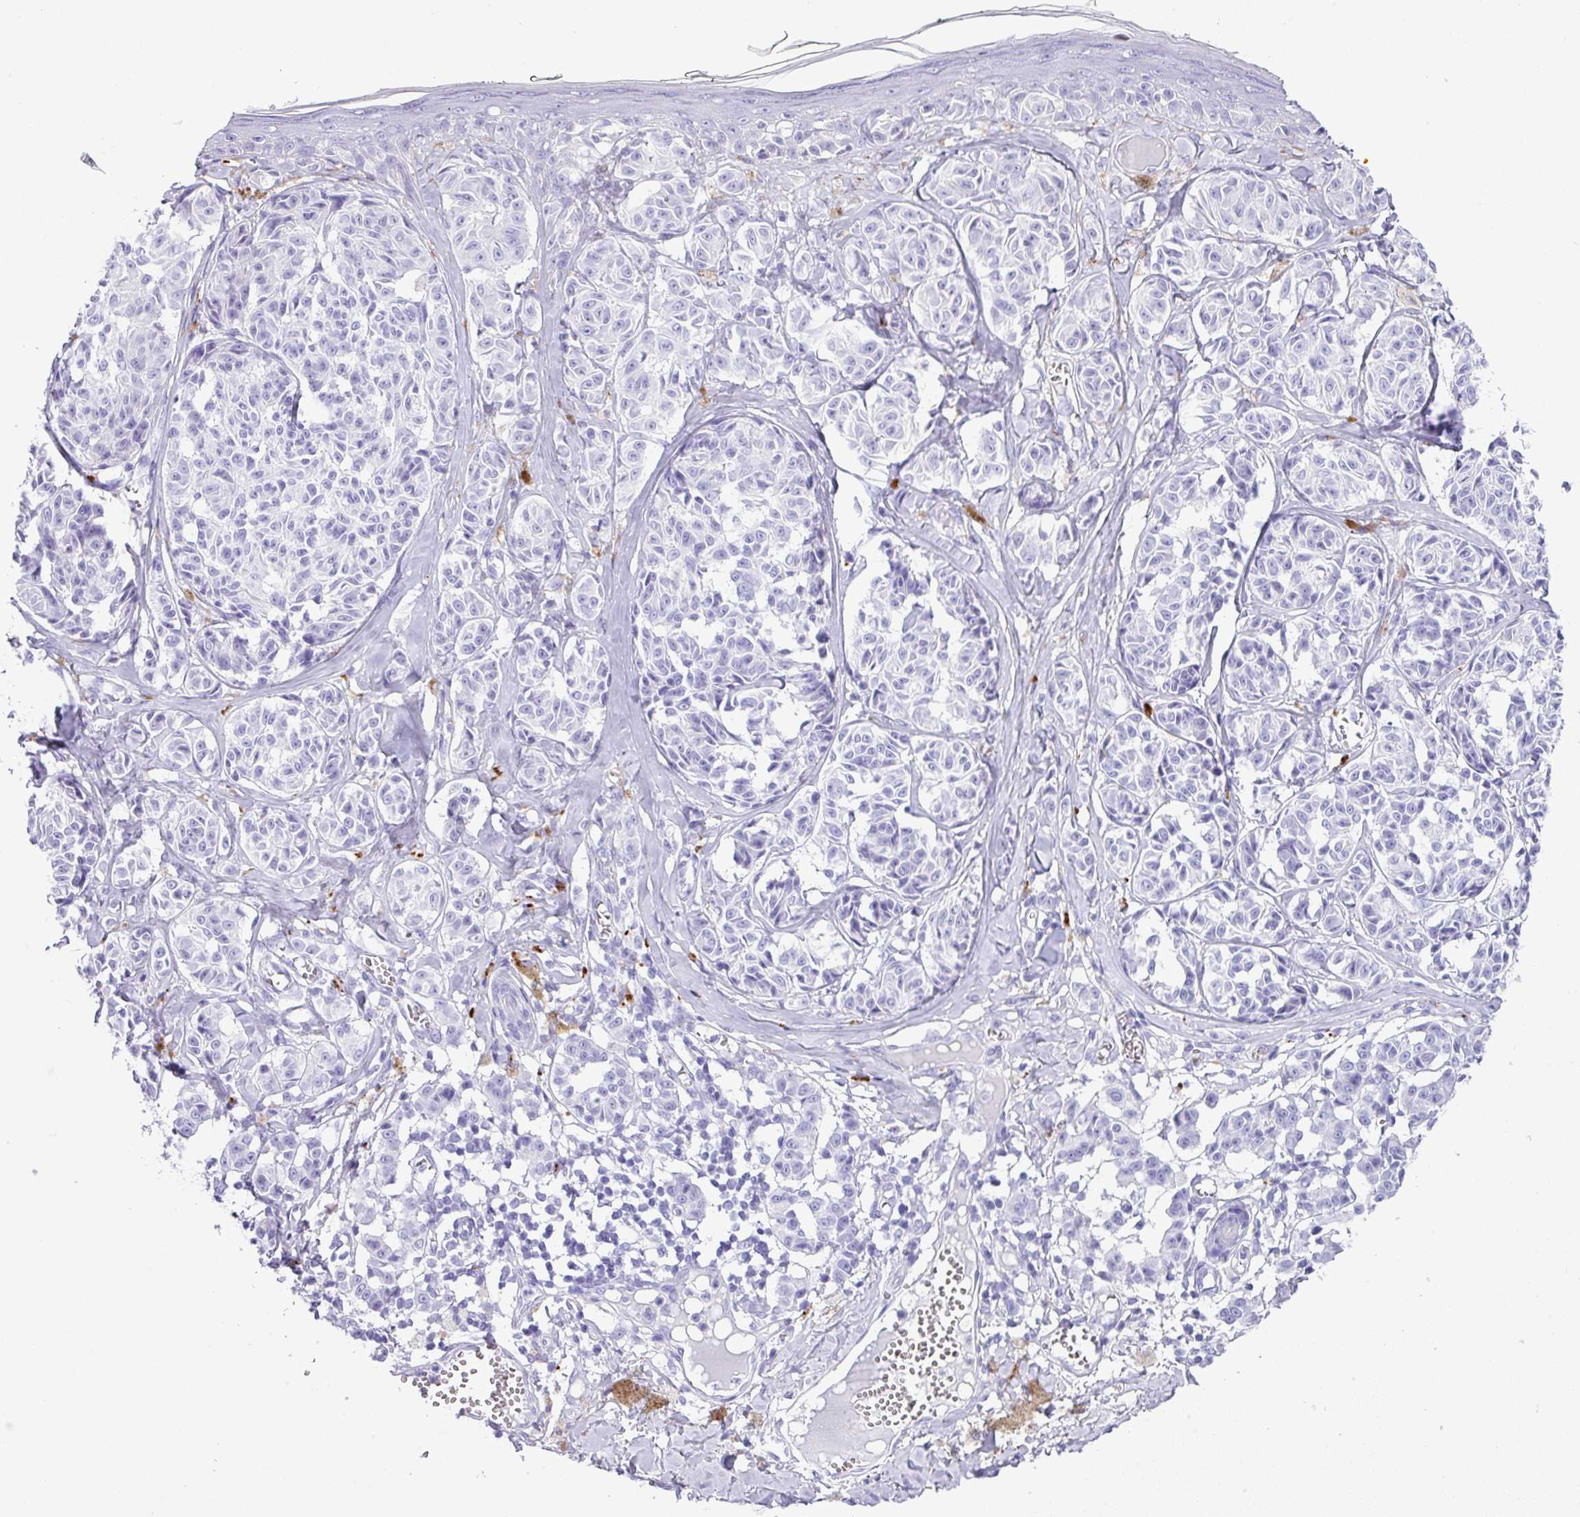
{"staining": {"intensity": "negative", "quantity": "none", "location": "none"}, "tissue": "melanoma", "cell_type": "Tumor cells", "image_type": "cancer", "snomed": [{"axis": "morphology", "description": "Malignant melanoma, NOS"}, {"axis": "topography", "description": "Skin"}], "caption": "Immunohistochemistry (IHC) image of malignant melanoma stained for a protein (brown), which displays no positivity in tumor cells.", "gene": "ZG16", "patient": {"sex": "female", "age": 43}}